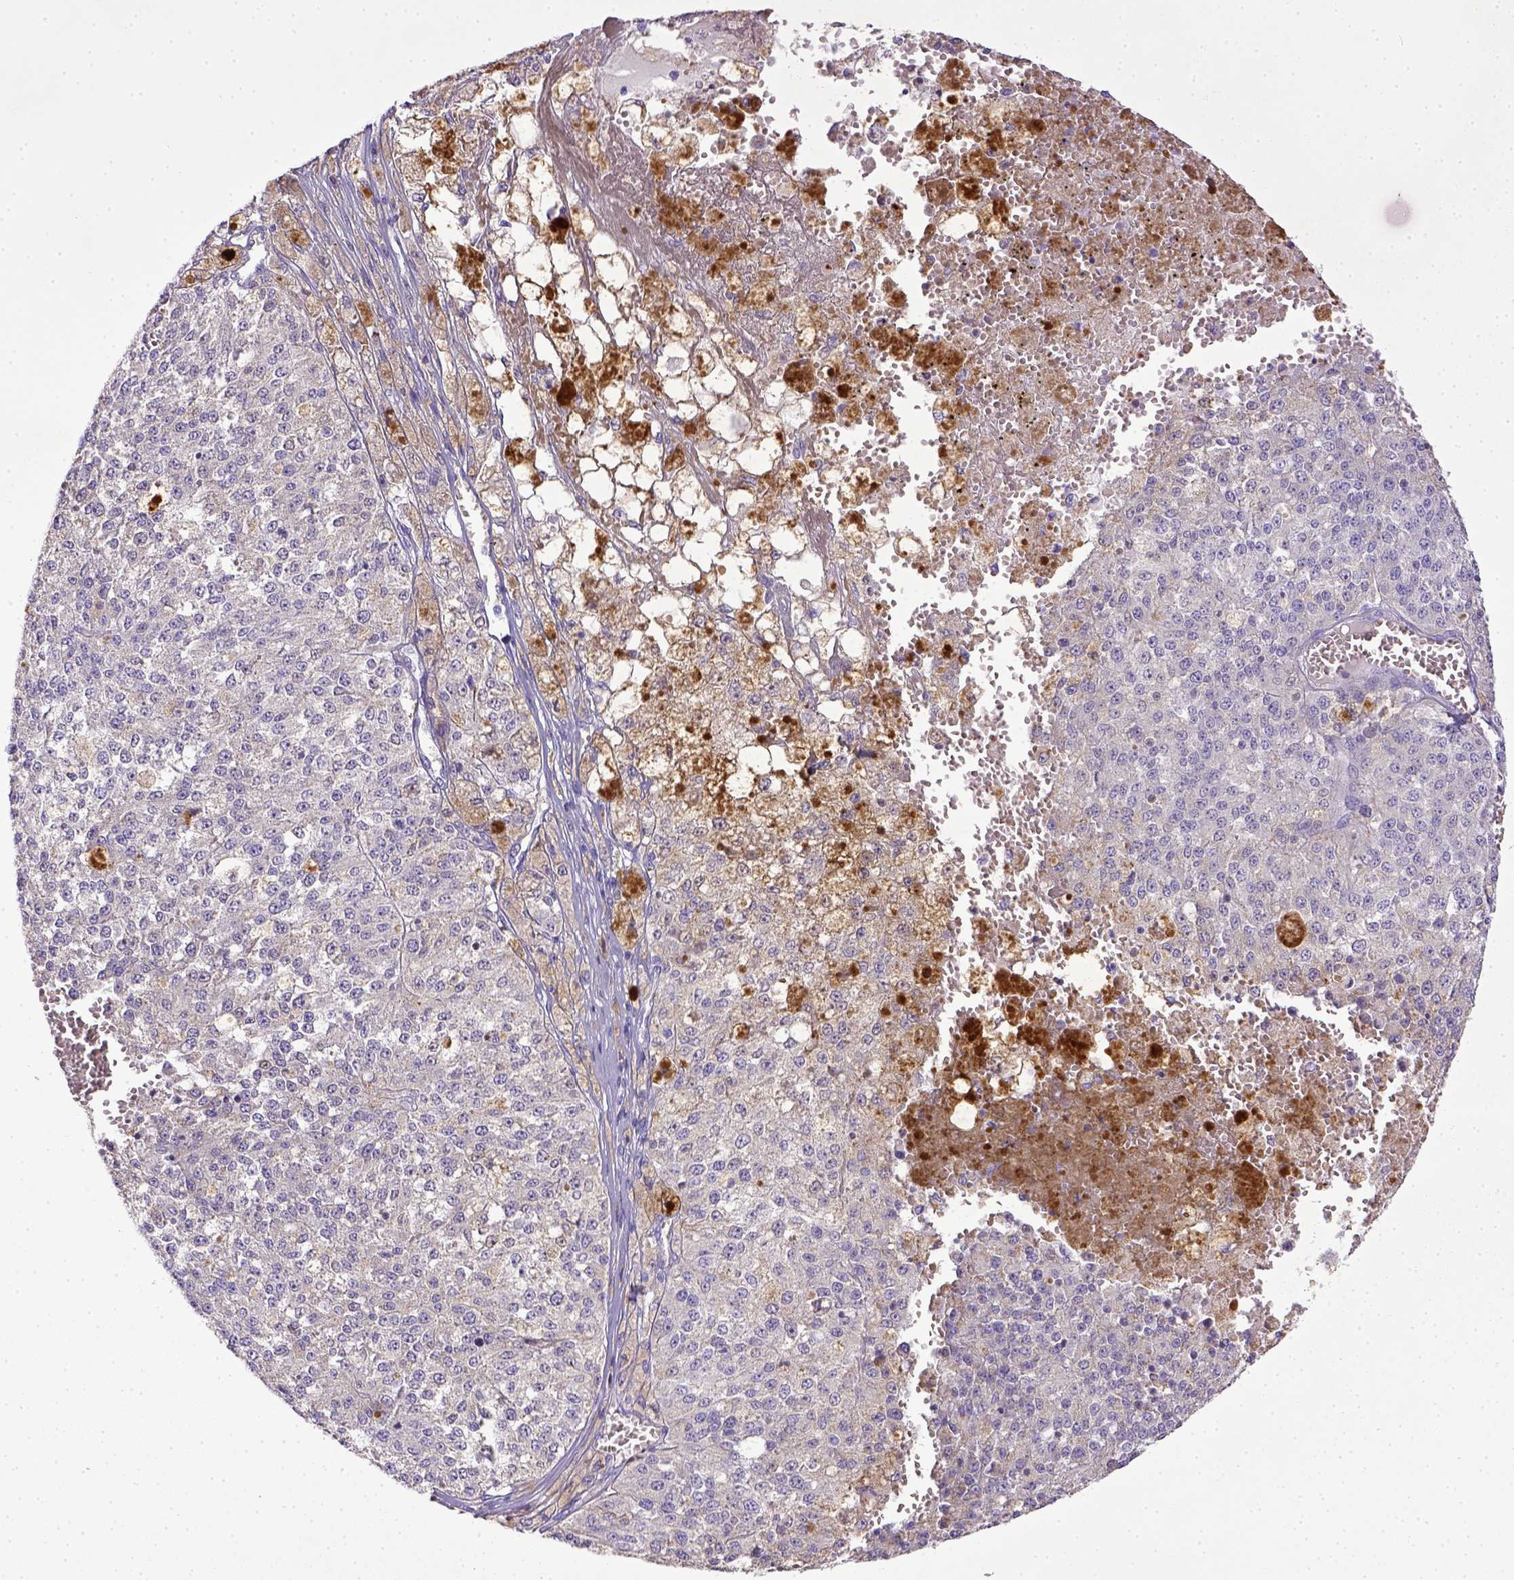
{"staining": {"intensity": "negative", "quantity": "none", "location": "none"}, "tissue": "melanoma", "cell_type": "Tumor cells", "image_type": "cancer", "snomed": [{"axis": "morphology", "description": "Malignant melanoma, Metastatic site"}, {"axis": "topography", "description": "Lymph node"}], "caption": "Tumor cells show no significant expression in melanoma. The staining was performed using DAB (3,3'-diaminobenzidine) to visualize the protein expression in brown, while the nuclei were stained in blue with hematoxylin (Magnification: 20x).", "gene": "CD40", "patient": {"sex": "female", "age": 64}}